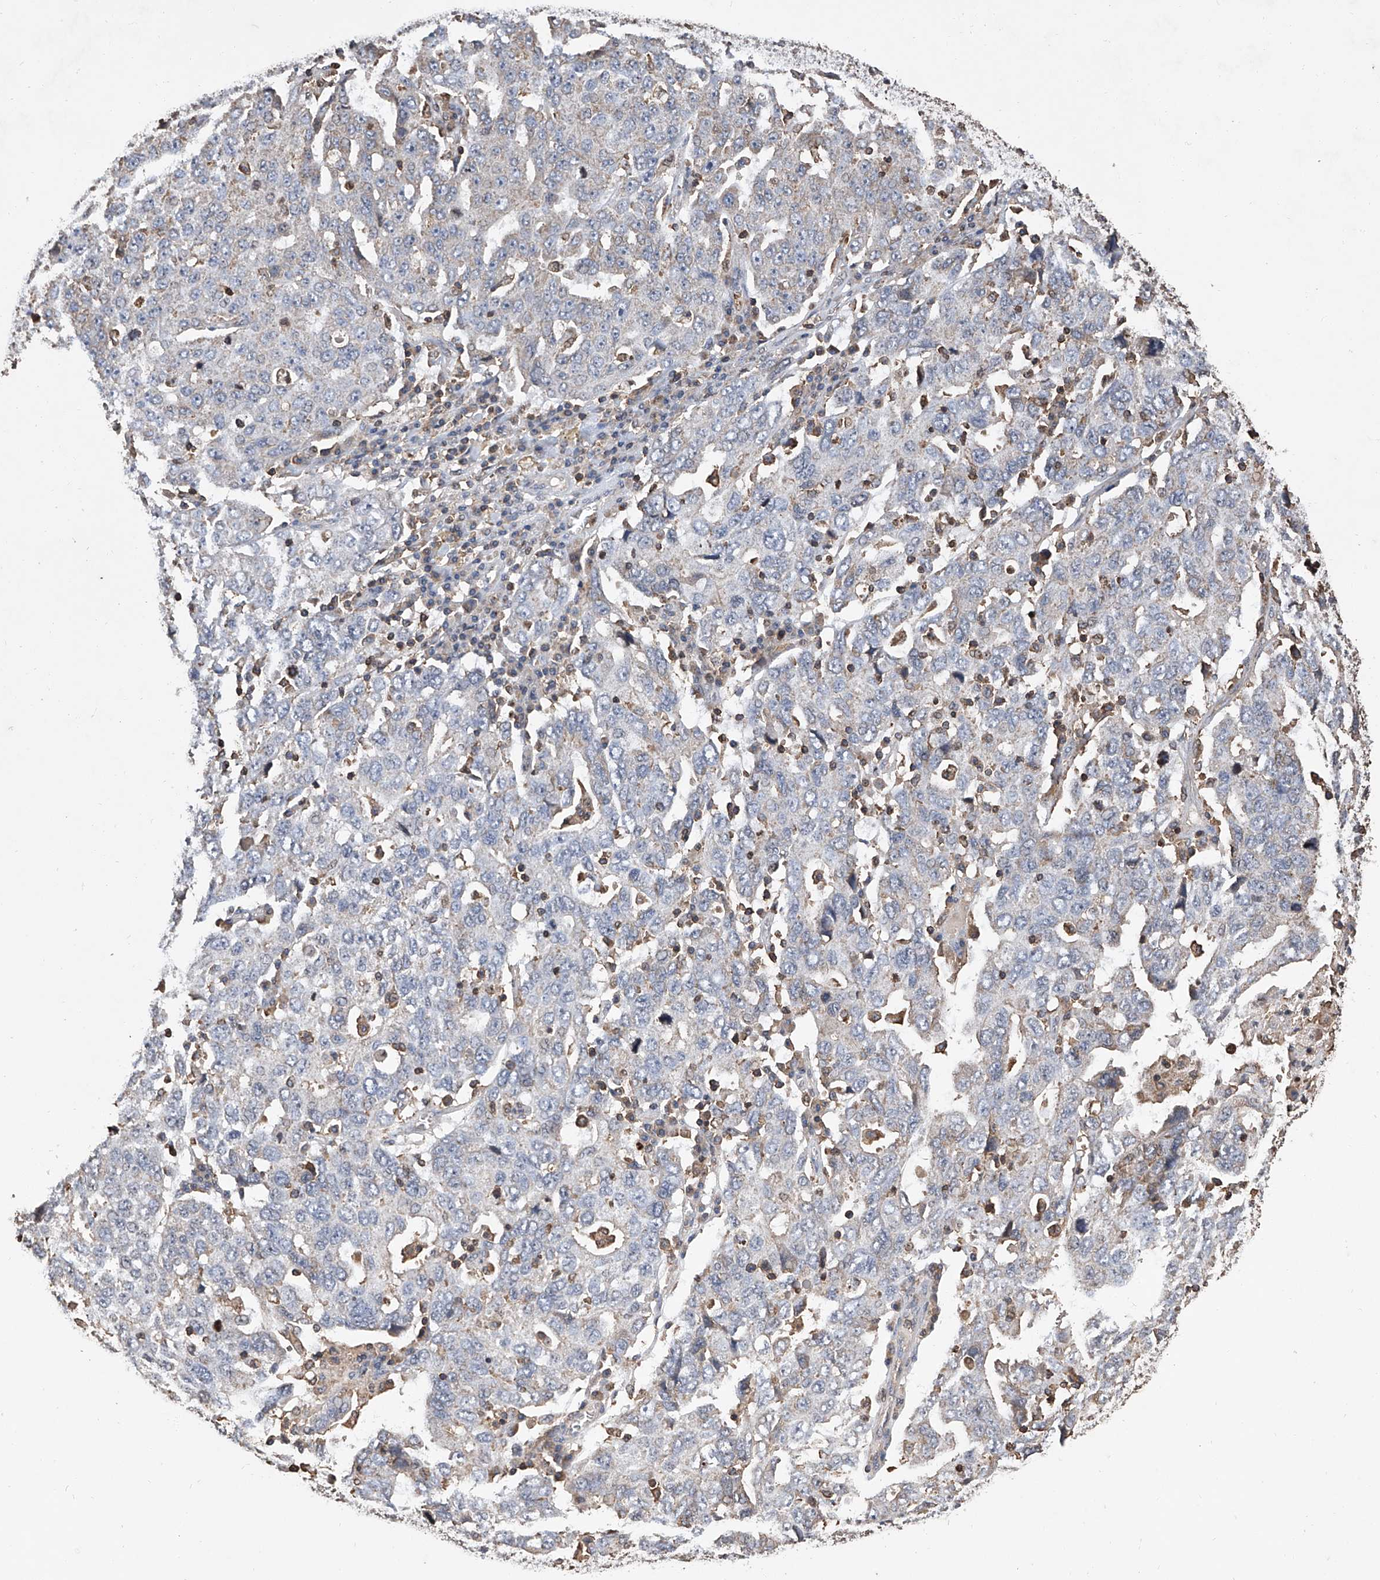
{"staining": {"intensity": "weak", "quantity": "<25%", "location": "cytoplasmic/membranous"}, "tissue": "ovarian cancer", "cell_type": "Tumor cells", "image_type": "cancer", "snomed": [{"axis": "morphology", "description": "Carcinoma, endometroid"}, {"axis": "topography", "description": "Ovary"}], "caption": "Immunohistochemistry (IHC) of human ovarian cancer (endometroid carcinoma) shows no staining in tumor cells.", "gene": "GPT", "patient": {"sex": "female", "age": 62}}